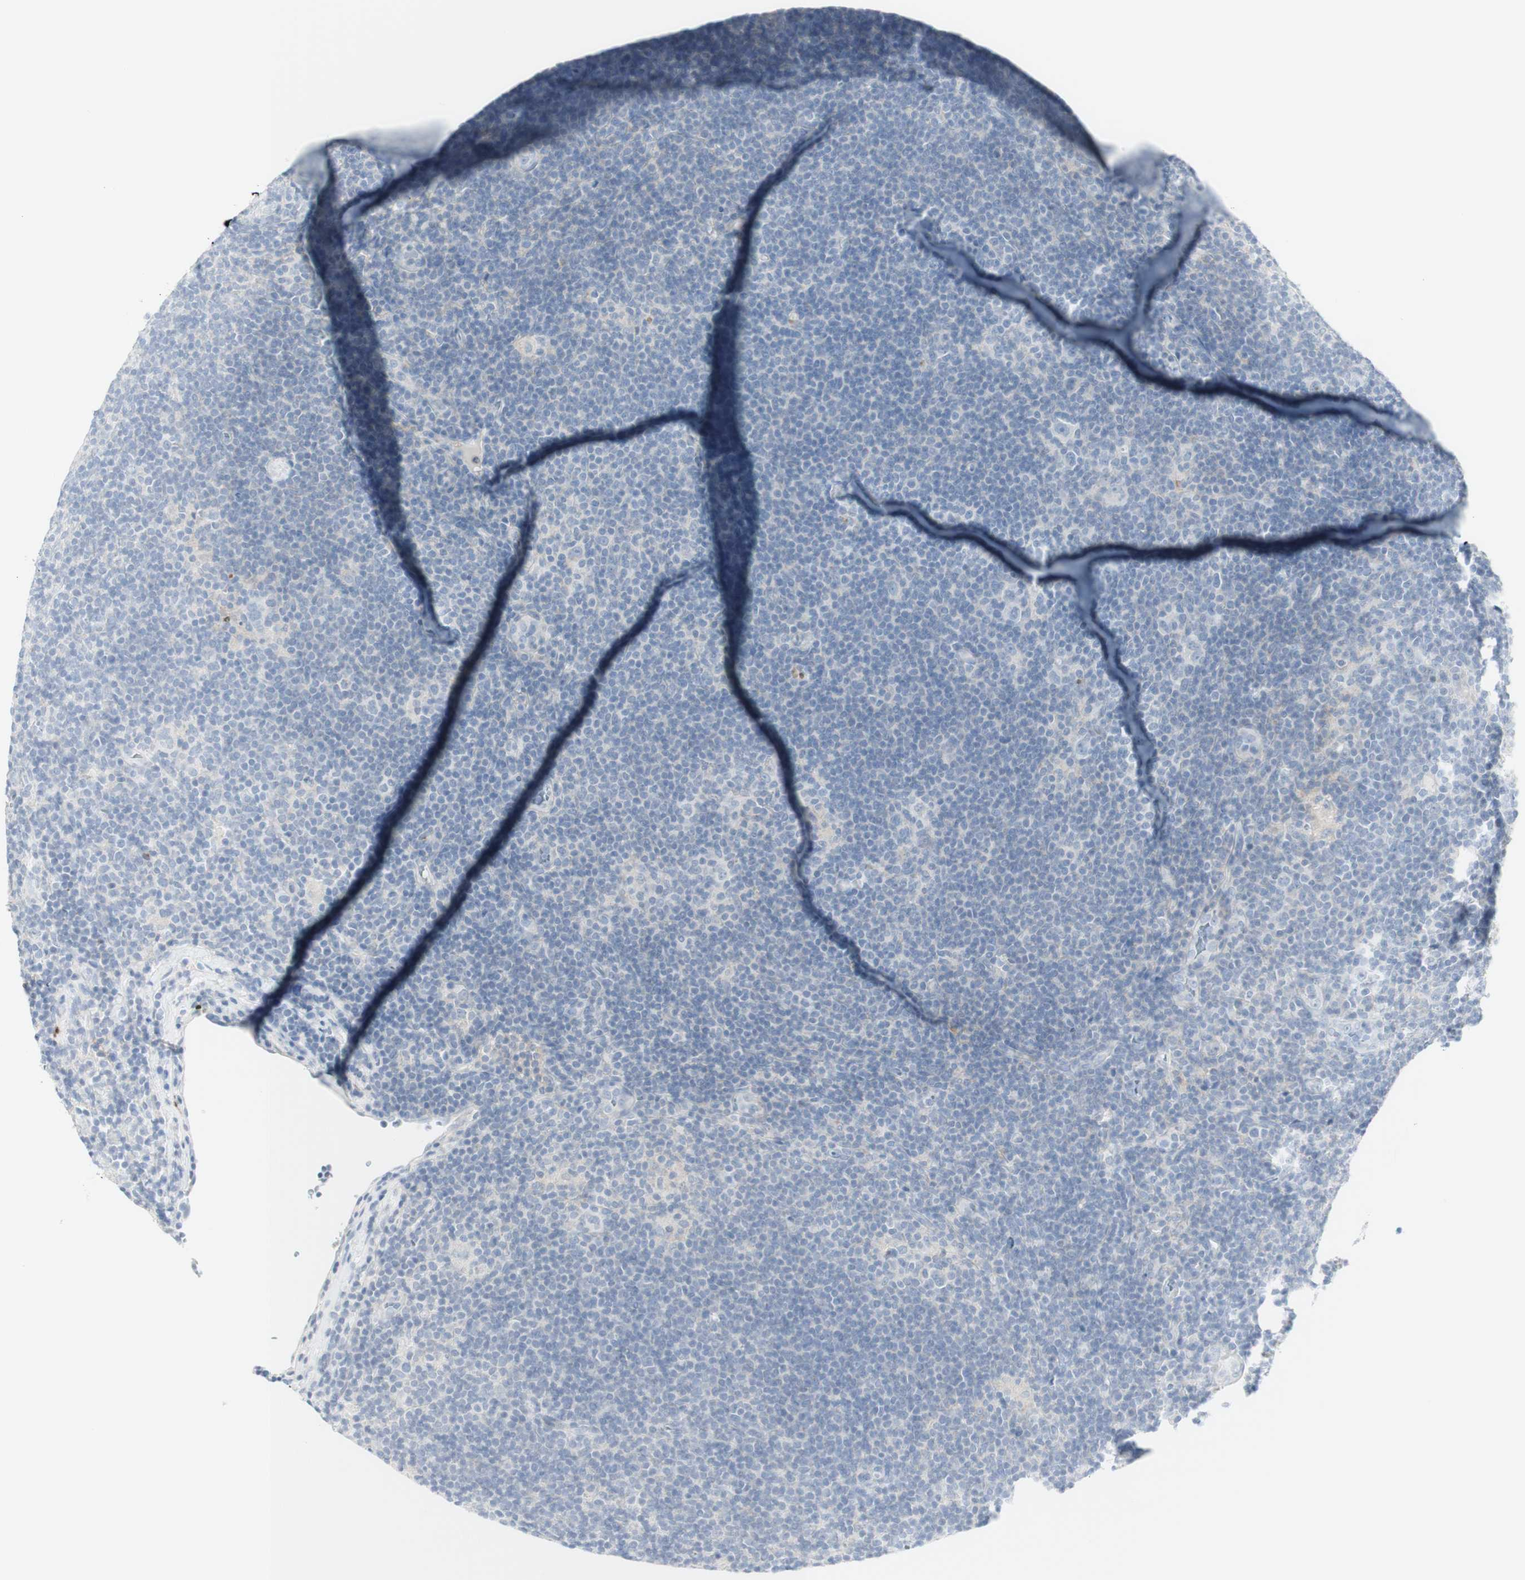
{"staining": {"intensity": "negative", "quantity": "none", "location": "none"}, "tissue": "lymphoma", "cell_type": "Tumor cells", "image_type": "cancer", "snomed": [{"axis": "morphology", "description": "Hodgkin's disease, NOS"}, {"axis": "topography", "description": "Lymph node"}], "caption": "This micrograph is of Hodgkin's disease stained with immunohistochemistry (IHC) to label a protein in brown with the nuclei are counter-stained blue. There is no positivity in tumor cells.", "gene": "MDK", "patient": {"sex": "female", "age": 57}}